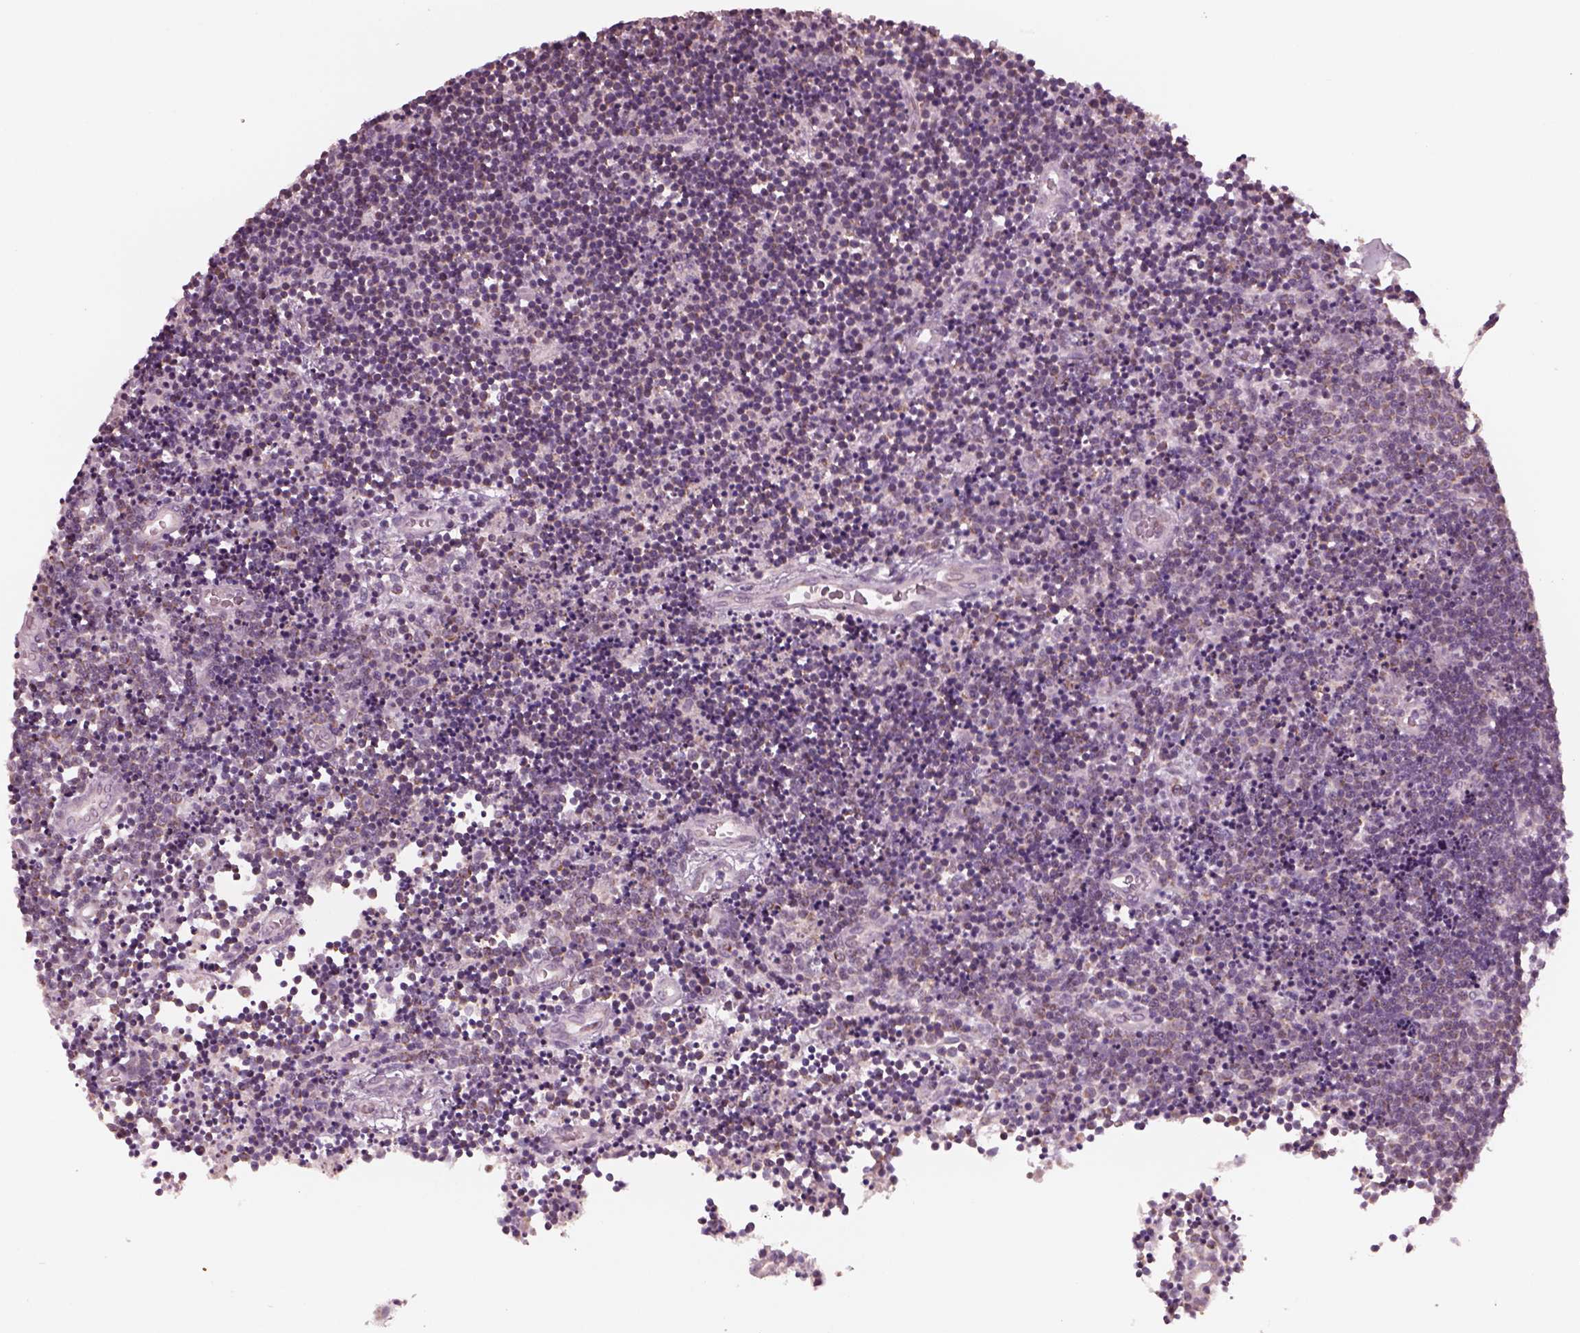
{"staining": {"intensity": "moderate", "quantity": "<25%", "location": "cytoplasmic/membranous"}, "tissue": "lymphoma", "cell_type": "Tumor cells", "image_type": "cancer", "snomed": [{"axis": "morphology", "description": "Malignant lymphoma, non-Hodgkin's type, Low grade"}, {"axis": "topography", "description": "Brain"}], "caption": "Lymphoma stained with a brown dye demonstrates moderate cytoplasmic/membranous positive expression in about <25% of tumor cells.", "gene": "CELSR3", "patient": {"sex": "female", "age": 66}}